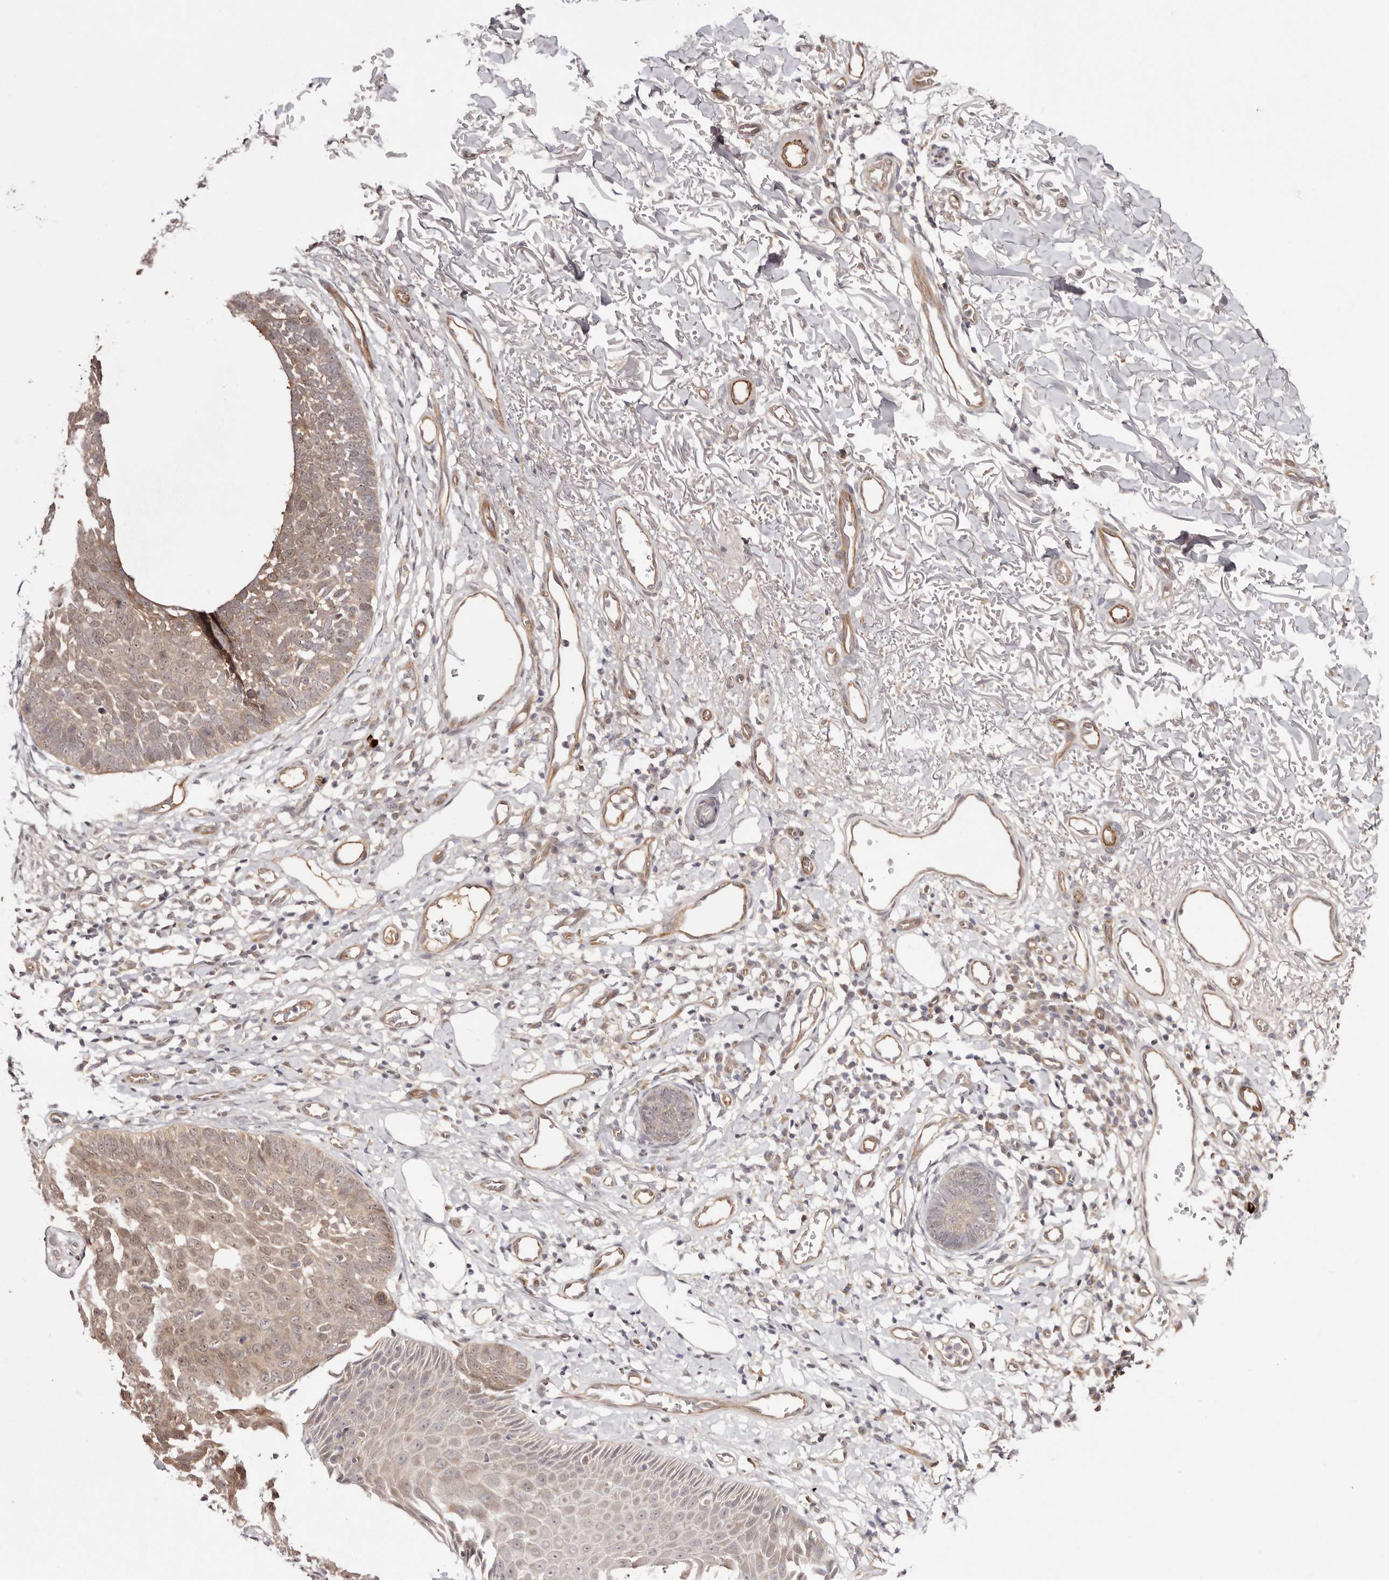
{"staining": {"intensity": "moderate", "quantity": ">75%", "location": "cytoplasmic/membranous,nuclear"}, "tissue": "skin cancer", "cell_type": "Tumor cells", "image_type": "cancer", "snomed": [{"axis": "morphology", "description": "Normal tissue, NOS"}, {"axis": "morphology", "description": "Basal cell carcinoma"}, {"axis": "topography", "description": "Skin"}], "caption": "The micrograph reveals staining of skin cancer (basal cell carcinoma), revealing moderate cytoplasmic/membranous and nuclear protein staining (brown color) within tumor cells. The staining was performed using DAB (3,3'-diaminobenzidine), with brown indicating positive protein expression. Nuclei are stained blue with hematoxylin.", "gene": "EGR3", "patient": {"sex": "male", "age": 77}}